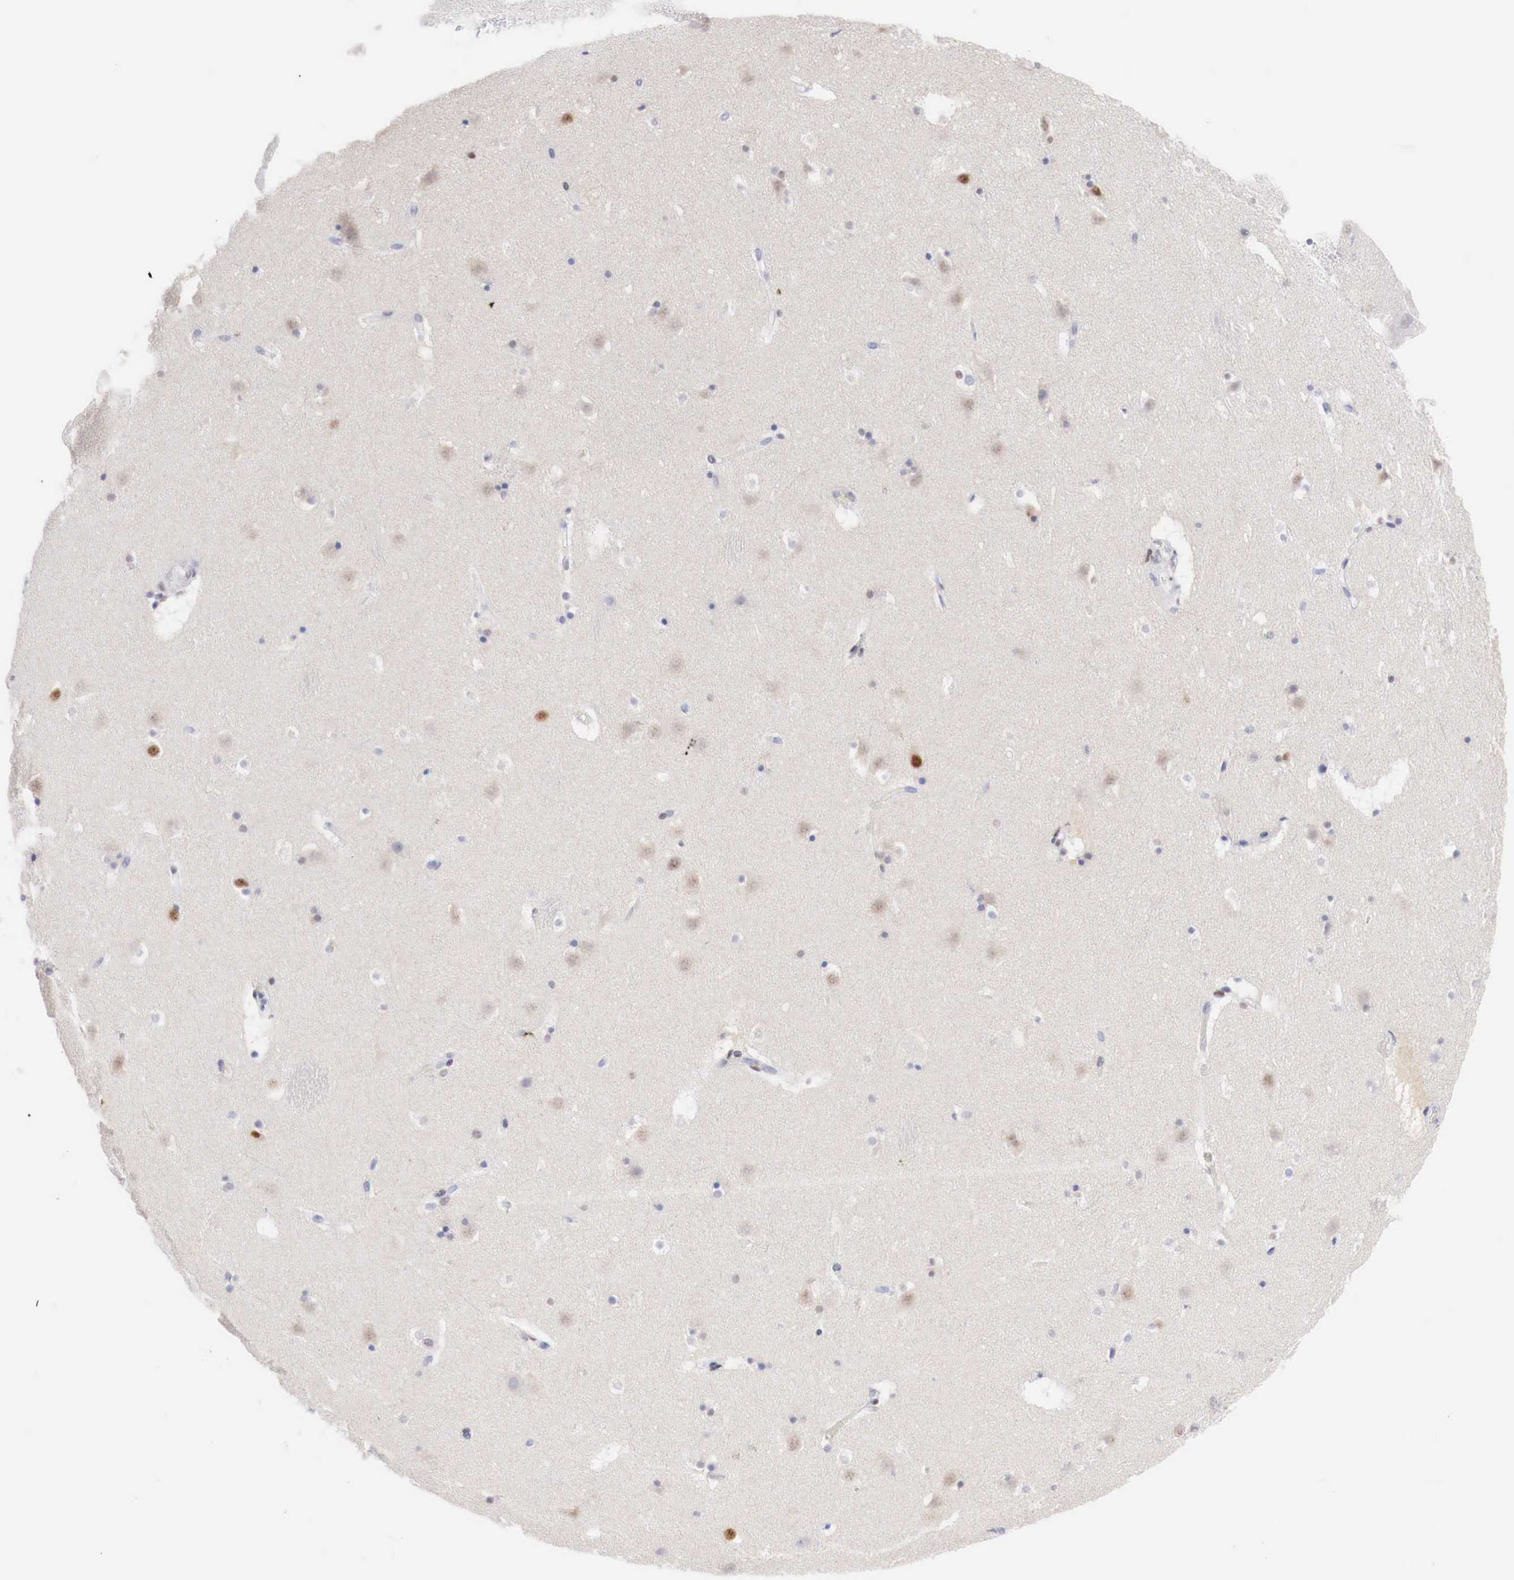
{"staining": {"intensity": "weak", "quantity": "<25%", "location": "nuclear"}, "tissue": "caudate", "cell_type": "Glial cells", "image_type": "normal", "snomed": [{"axis": "morphology", "description": "Normal tissue, NOS"}, {"axis": "topography", "description": "Lateral ventricle wall"}], "caption": "Glial cells are negative for protein expression in normal human caudate. The staining was performed using DAB to visualize the protein expression in brown, while the nuclei were stained in blue with hematoxylin (Magnification: 20x).", "gene": "FOXP2", "patient": {"sex": "male", "age": 45}}